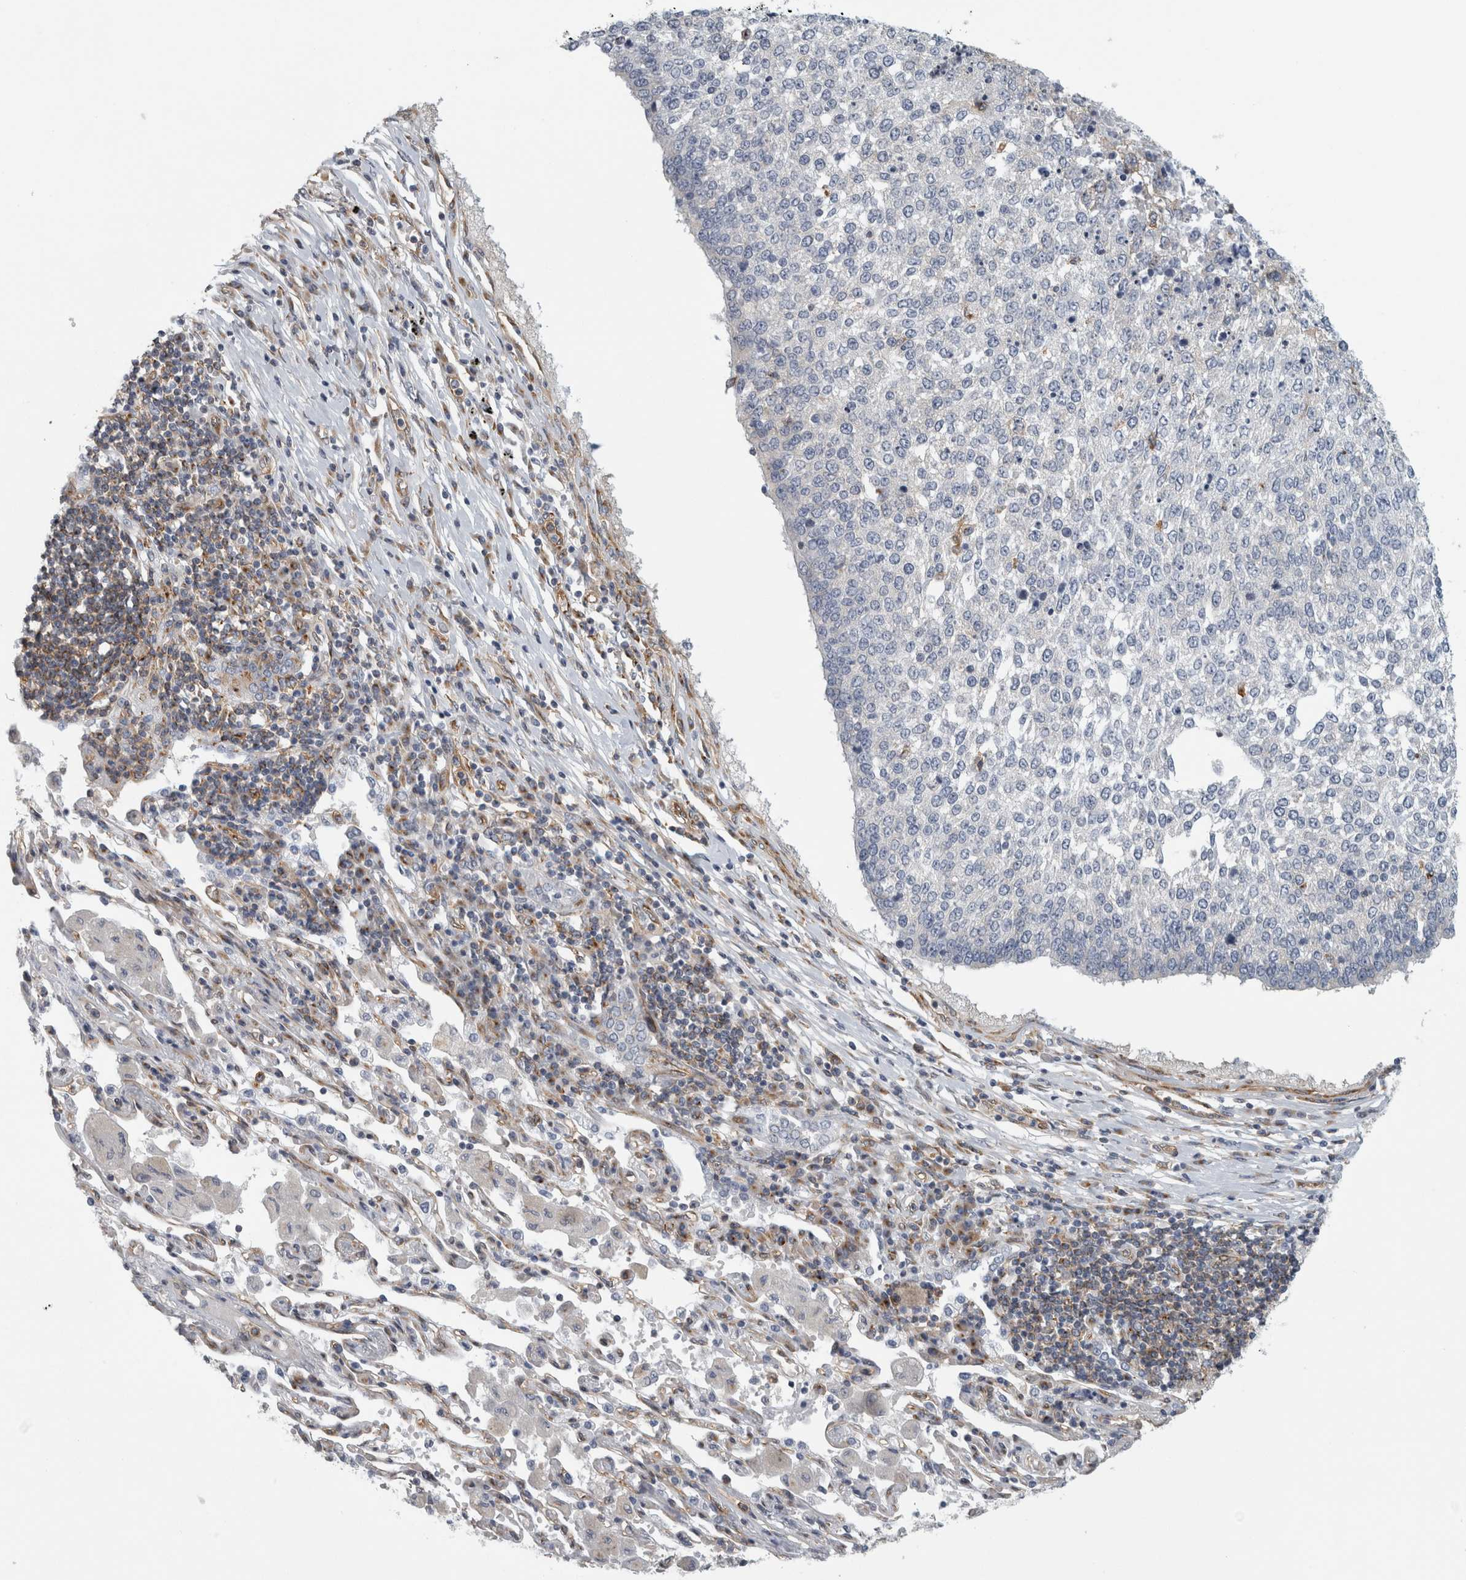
{"staining": {"intensity": "negative", "quantity": "none", "location": "none"}, "tissue": "lung cancer", "cell_type": "Tumor cells", "image_type": "cancer", "snomed": [{"axis": "morphology", "description": "Normal tissue, NOS"}, {"axis": "morphology", "description": "Squamous cell carcinoma, NOS"}, {"axis": "topography", "description": "Cartilage tissue"}, {"axis": "topography", "description": "Bronchus"}, {"axis": "topography", "description": "Lung"}, {"axis": "topography", "description": "Peripheral nerve tissue"}], "caption": "This is a micrograph of immunohistochemistry staining of lung cancer, which shows no expression in tumor cells.", "gene": "PEX6", "patient": {"sex": "female", "age": 49}}